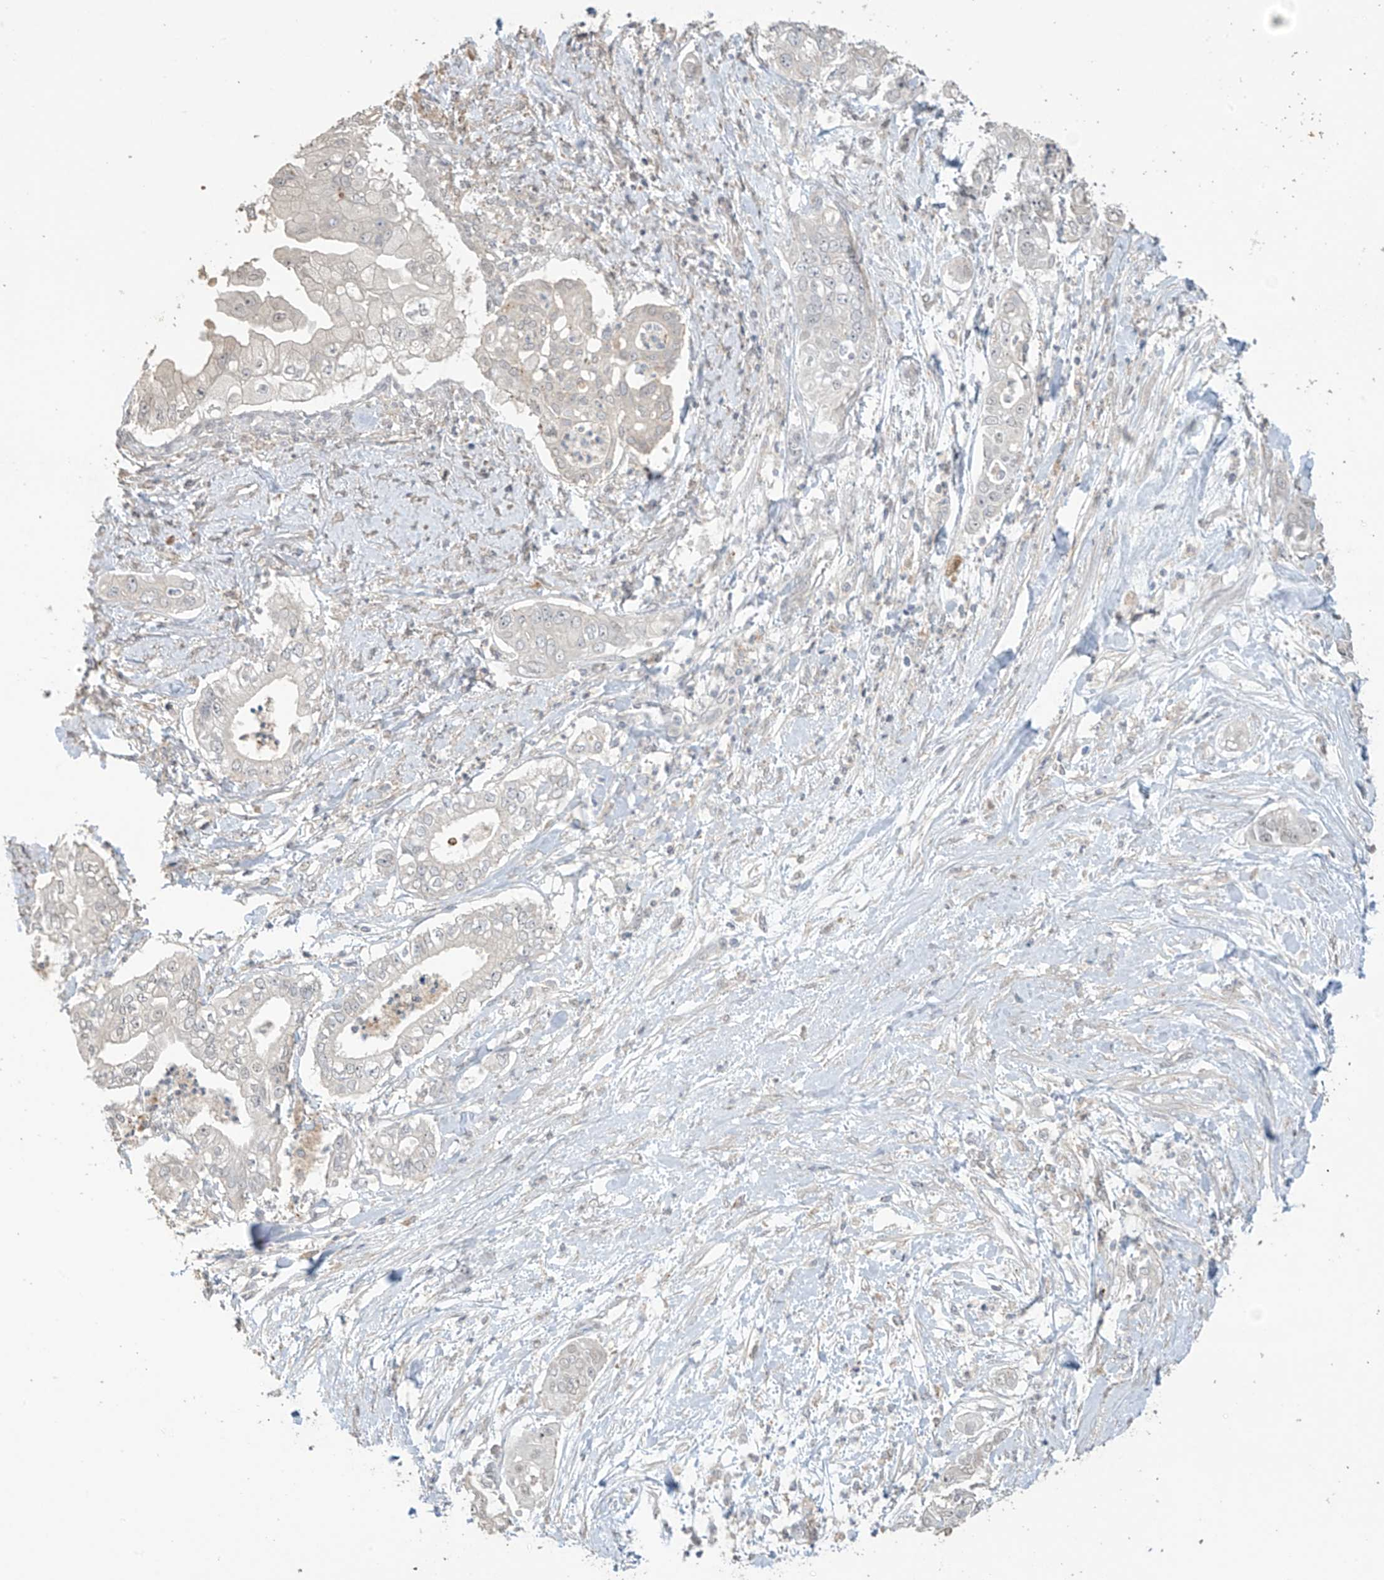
{"staining": {"intensity": "negative", "quantity": "none", "location": "none"}, "tissue": "pancreatic cancer", "cell_type": "Tumor cells", "image_type": "cancer", "snomed": [{"axis": "morphology", "description": "Adenocarcinoma, NOS"}, {"axis": "topography", "description": "Pancreas"}], "caption": "Histopathology image shows no protein staining in tumor cells of adenocarcinoma (pancreatic) tissue.", "gene": "SLFN14", "patient": {"sex": "female", "age": 78}}